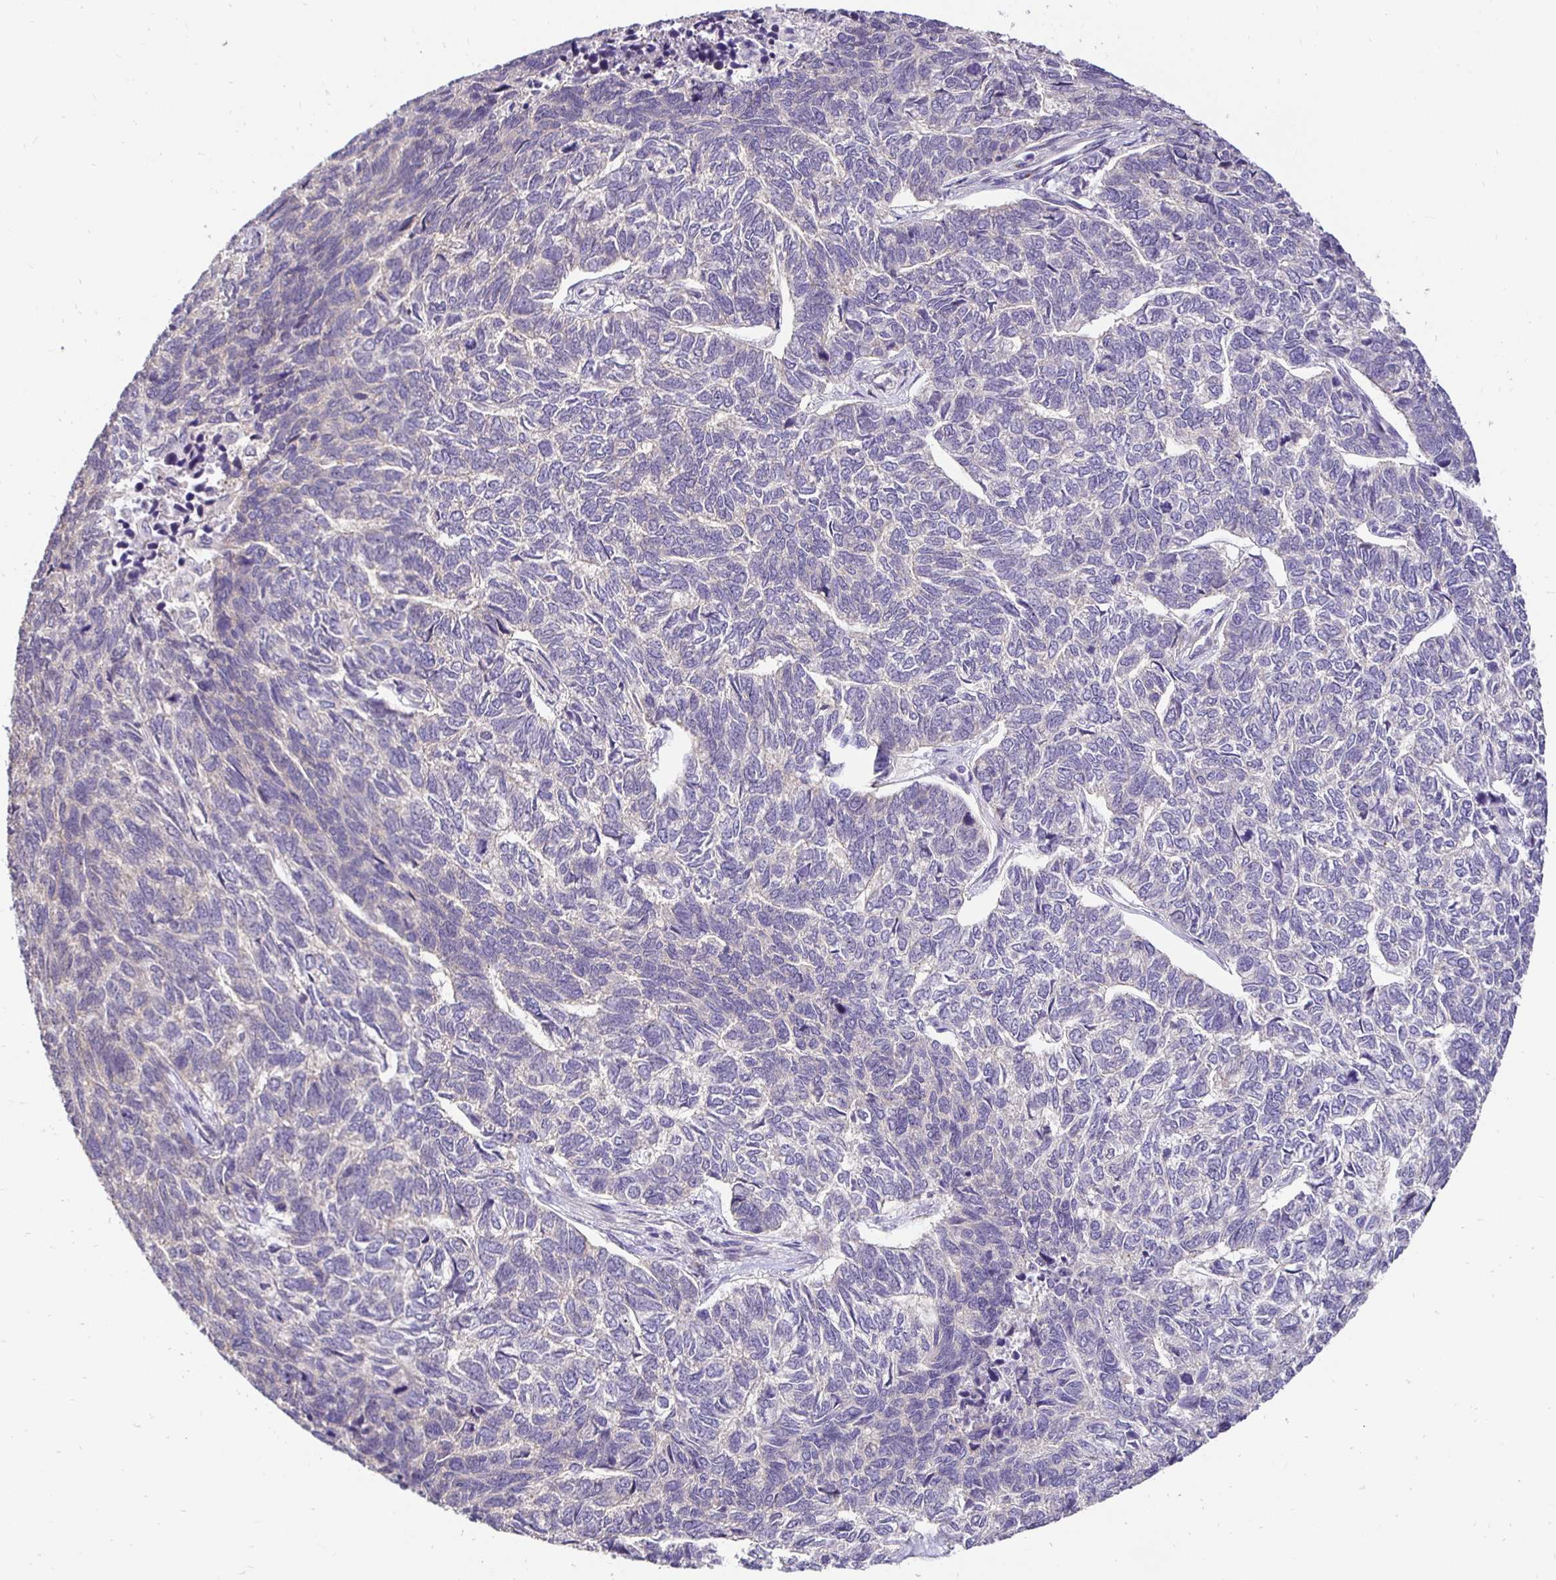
{"staining": {"intensity": "negative", "quantity": "none", "location": "none"}, "tissue": "skin cancer", "cell_type": "Tumor cells", "image_type": "cancer", "snomed": [{"axis": "morphology", "description": "Basal cell carcinoma"}, {"axis": "topography", "description": "Skin"}], "caption": "Immunohistochemical staining of human skin cancer reveals no significant expression in tumor cells.", "gene": "SLC9A1", "patient": {"sex": "female", "age": 65}}